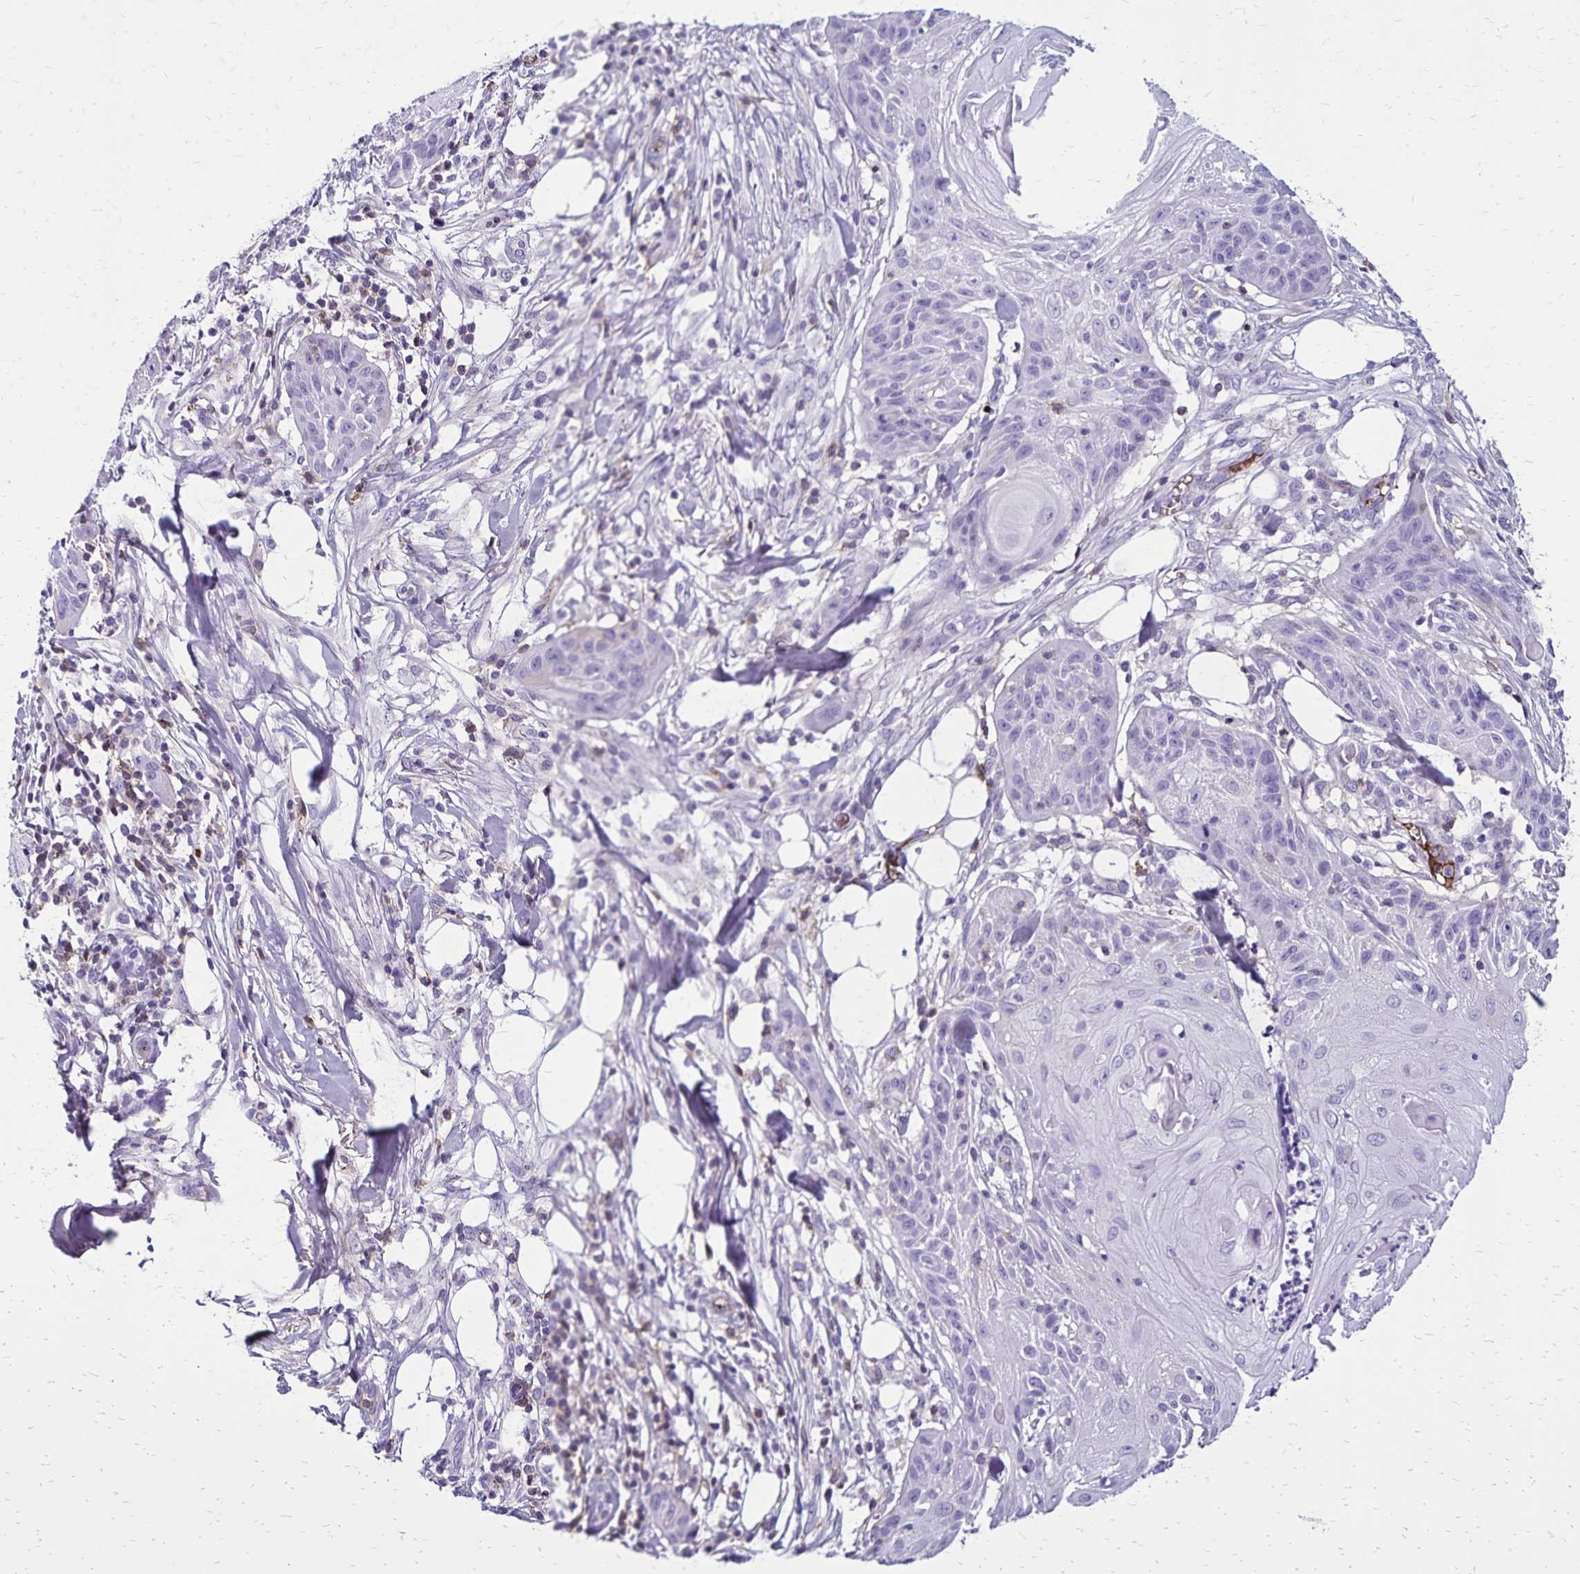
{"staining": {"intensity": "negative", "quantity": "none", "location": "none"}, "tissue": "skin cancer", "cell_type": "Tumor cells", "image_type": "cancer", "snomed": [{"axis": "morphology", "description": "Squamous cell carcinoma, NOS"}, {"axis": "topography", "description": "Skin"}], "caption": "Photomicrograph shows no protein positivity in tumor cells of skin squamous cell carcinoma tissue. The staining is performed using DAB (3,3'-diaminobenzidine) brown chromogen with nuclei counter-stained in using hematoxylin.", "gene": "CD27", "patient": {"sex": "female", "age": 88}}